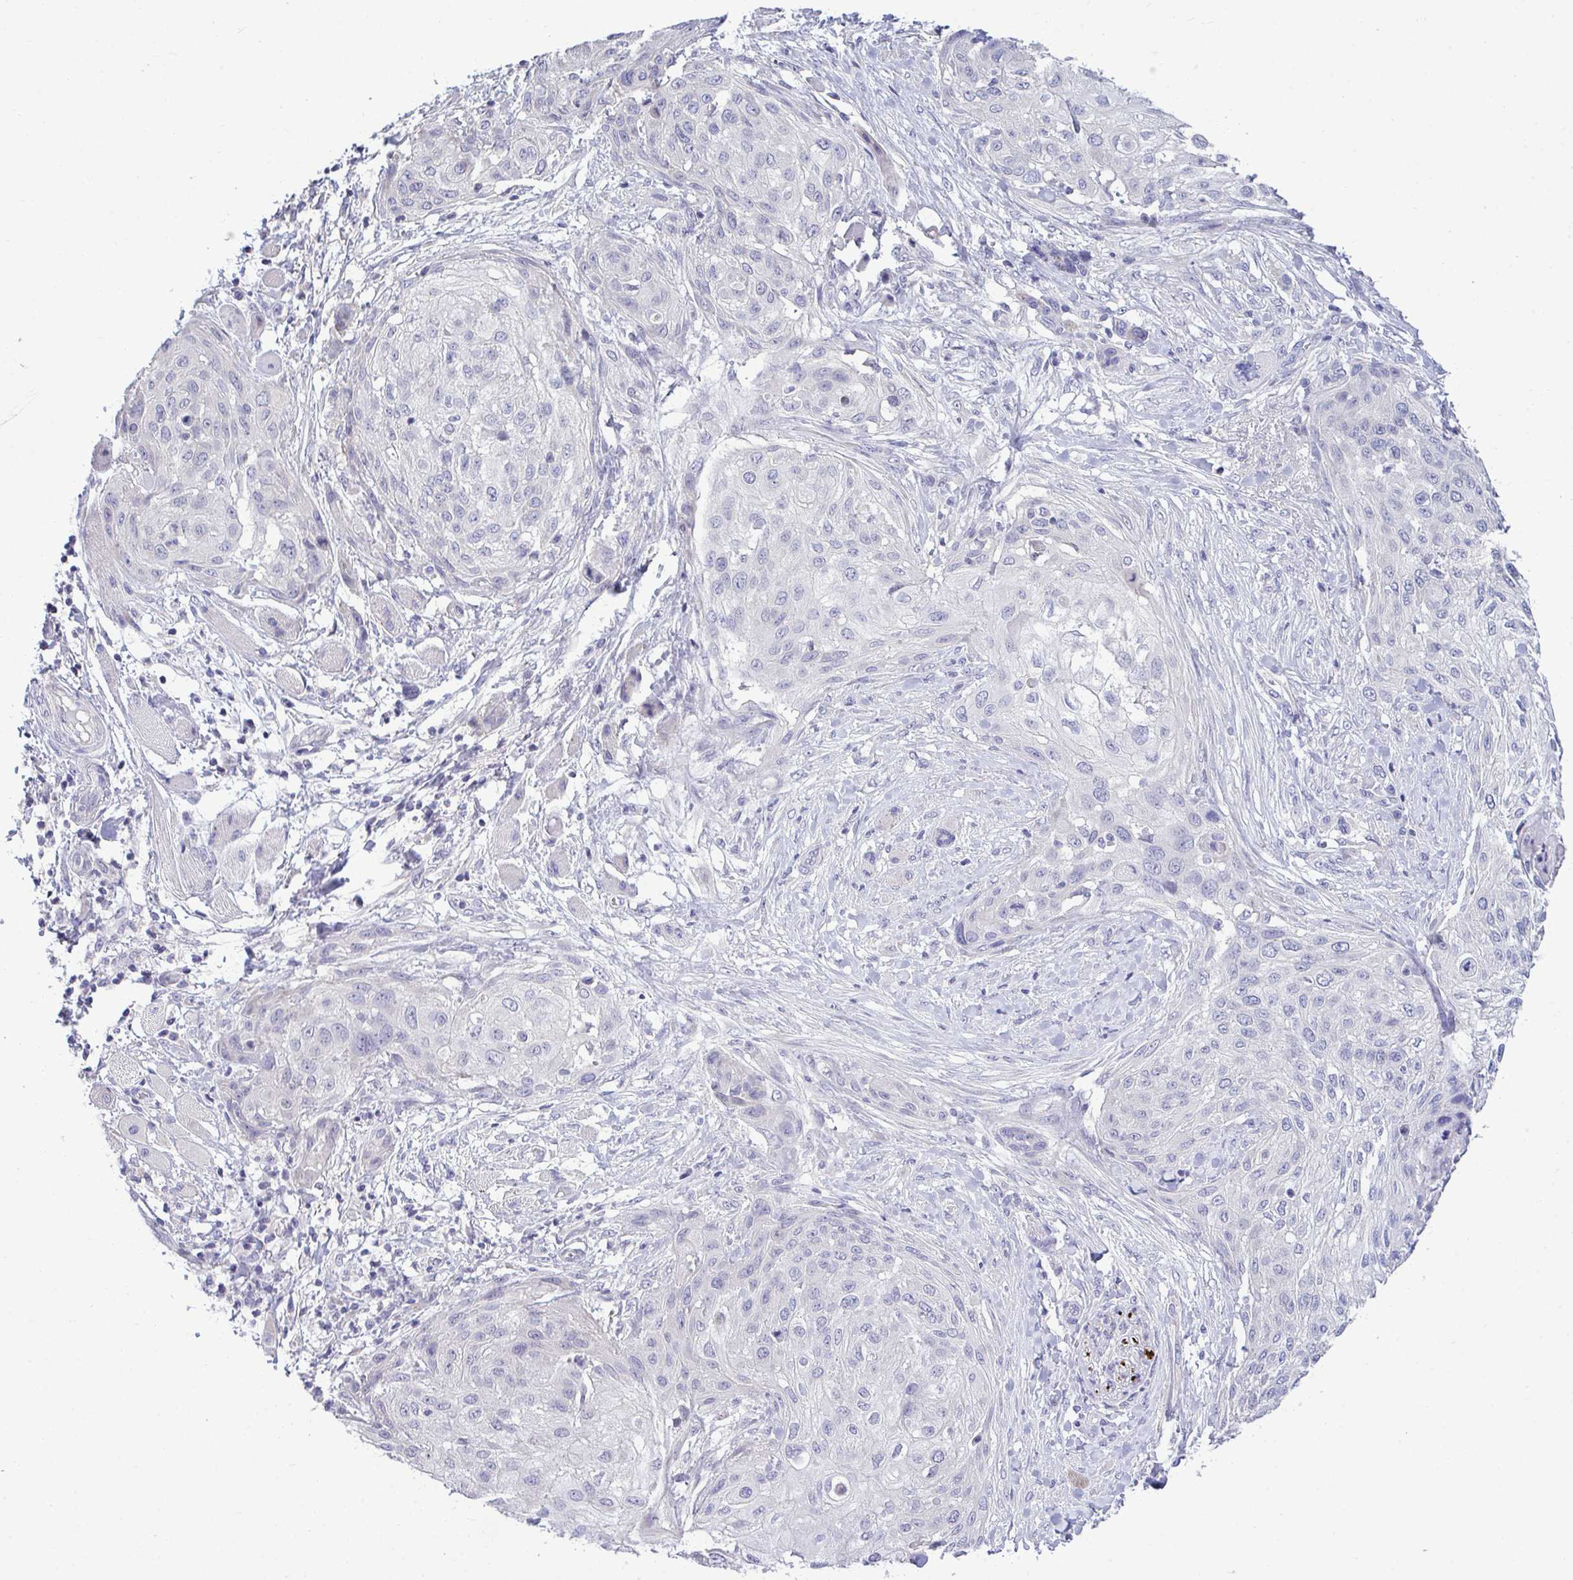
{"staining": {"intensity": "negative", "quantity": "none", "location": "none"}, "tissue": "skin cancer", "cell_type": "Tumor cells", "image_type": "cancer", "snomed": [{"axis": "morphology", "description": "Squamous cell carcinoma, NOS"}, {"axis": "topography", "description": "Skin"}], "caption": "Micrograph shows no significant protein expression in tumor cells of skin squamous cell carcinoma.", "gene": "PIGK", "patient": {"sex": "female", "age": 87}}